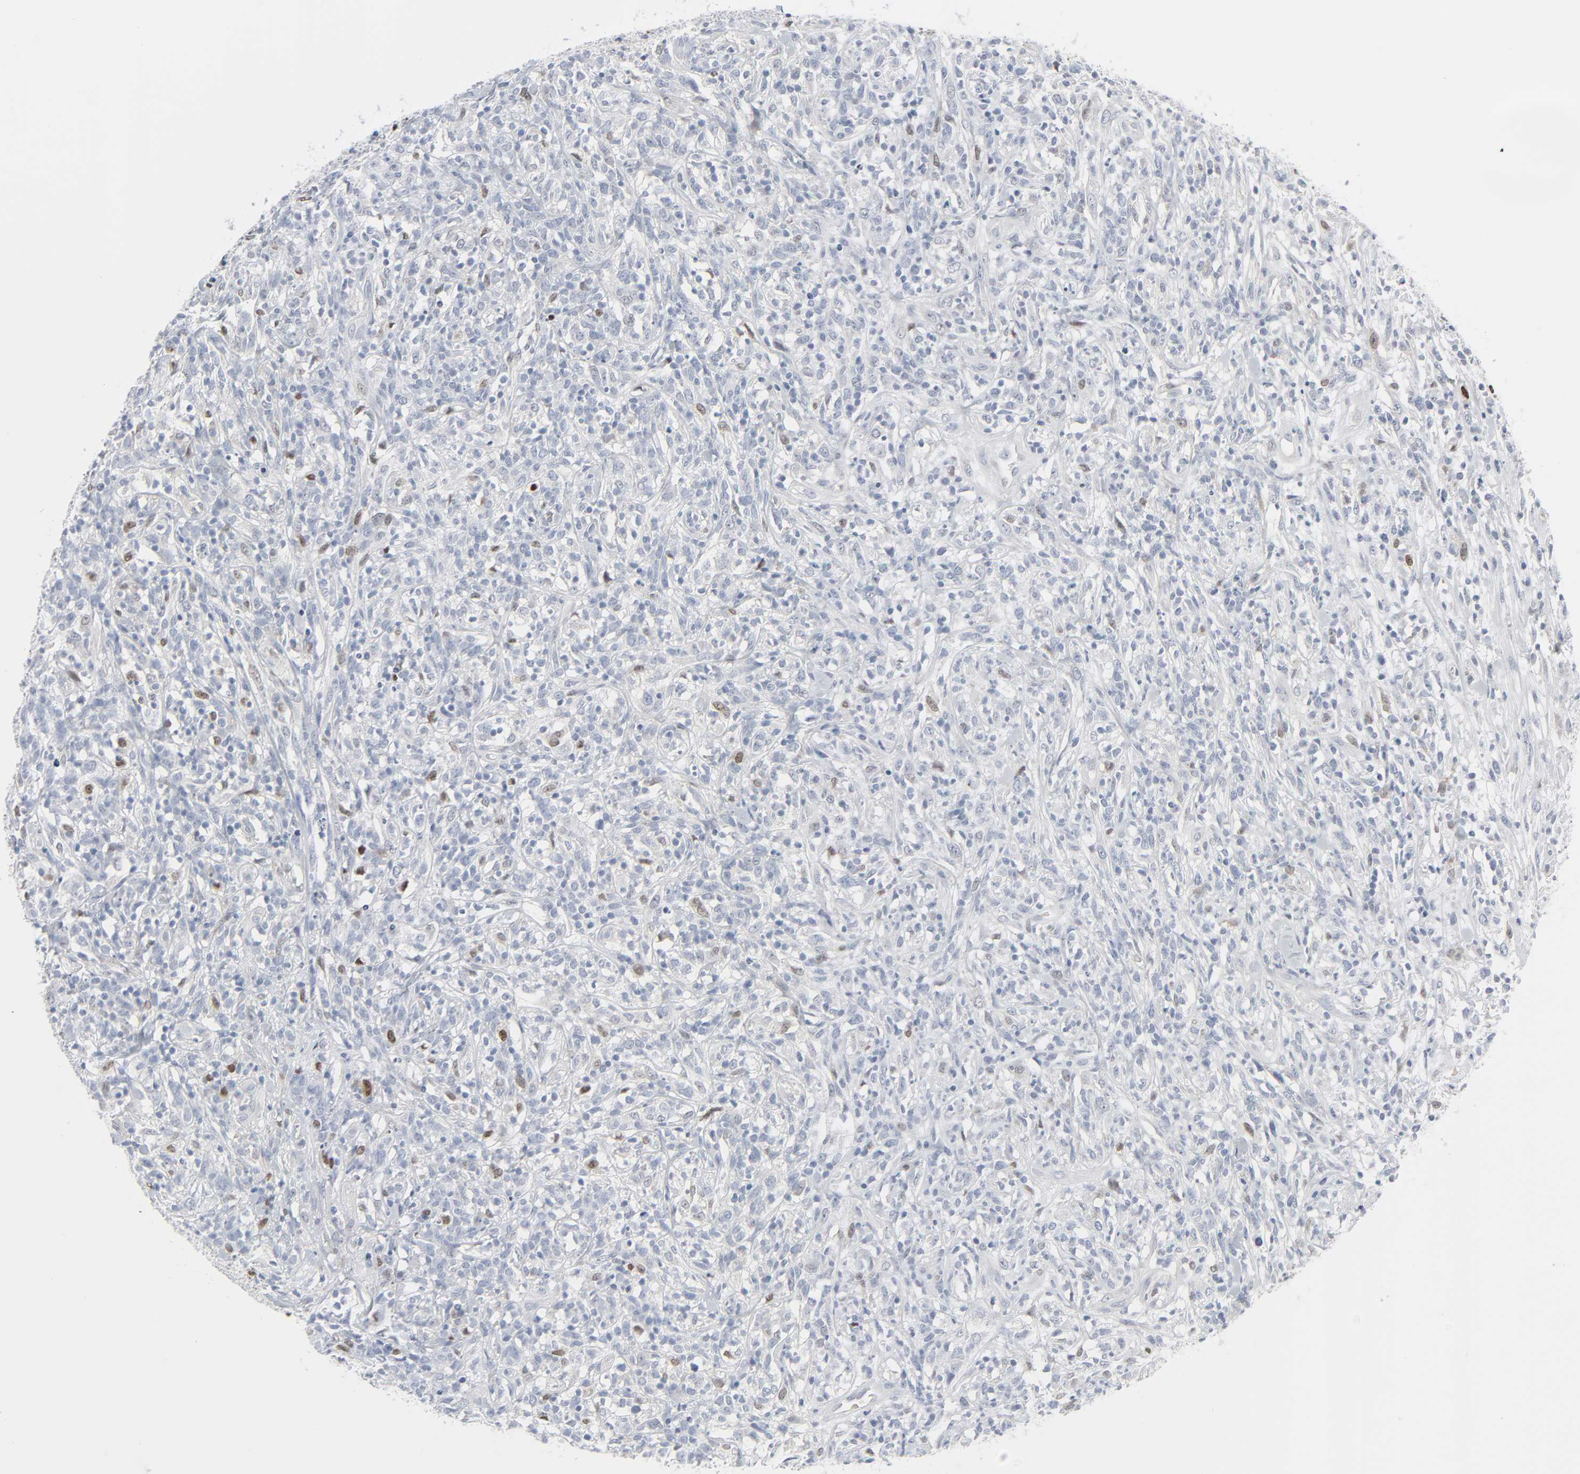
{"staining": {"intensity": "moderate", "quantity": "<25%", "location": "nuclear"}, "tissue": "lymphoma", "cell_type": "Tumor cells", "image_type": "cancer", "snomed": [{"axis": "morphology", "description": "Malignant lymphoma, non-Hodgkin's type, High grade"}, {"axis": "topography", "description": "Lymph node"}], "caption": "Immunohistochemistry of human malignant lymphoma, non-Hodgkin's type (high-grade) reveals low levels of moderate nuclear positivity in about <25% of tumor cells. Nuclei are stained in blue.", "gene": "MITF", "patient": {"sex": "female", "age": 73}}